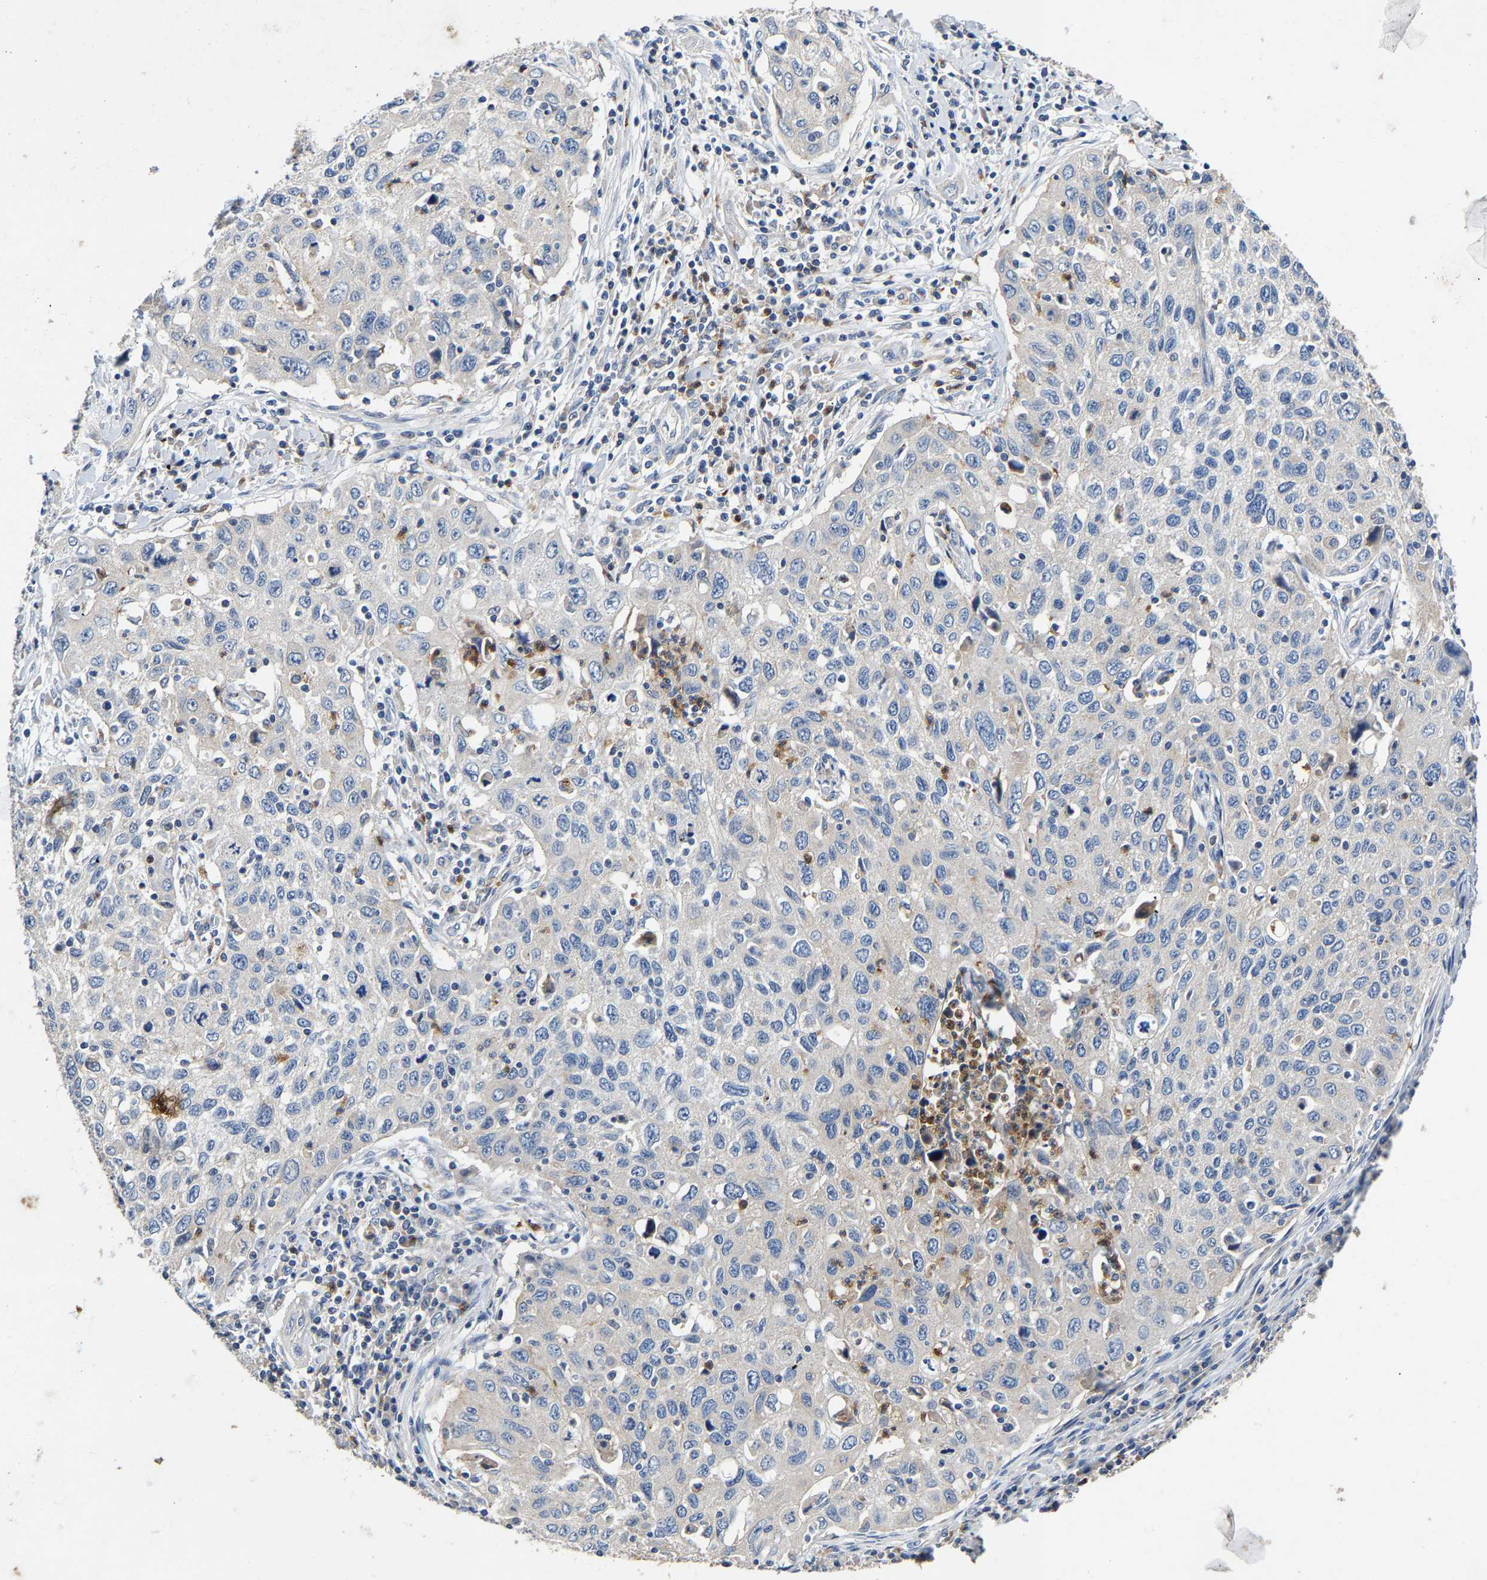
{"staining": {"intensity": "negative", "quantity": "none", "location": "none"}, "tissue": "cervical cancer", "cell_type": "Tumor cells", "image_type": "cancer", "snomed": [{"axis": "morphology", "description": "Squamous cell carcinoma, NOS"}, {"axis": "topography", "description": "Cervix"}], "caption": "The image exhibits no significant expression in tumor cells of squamous cell carcinoma (cervical). (IHC, brightfield microscopy, high magnification).", "gene": "CCDC171", "patient": {"sex": "female", "age": 53}}